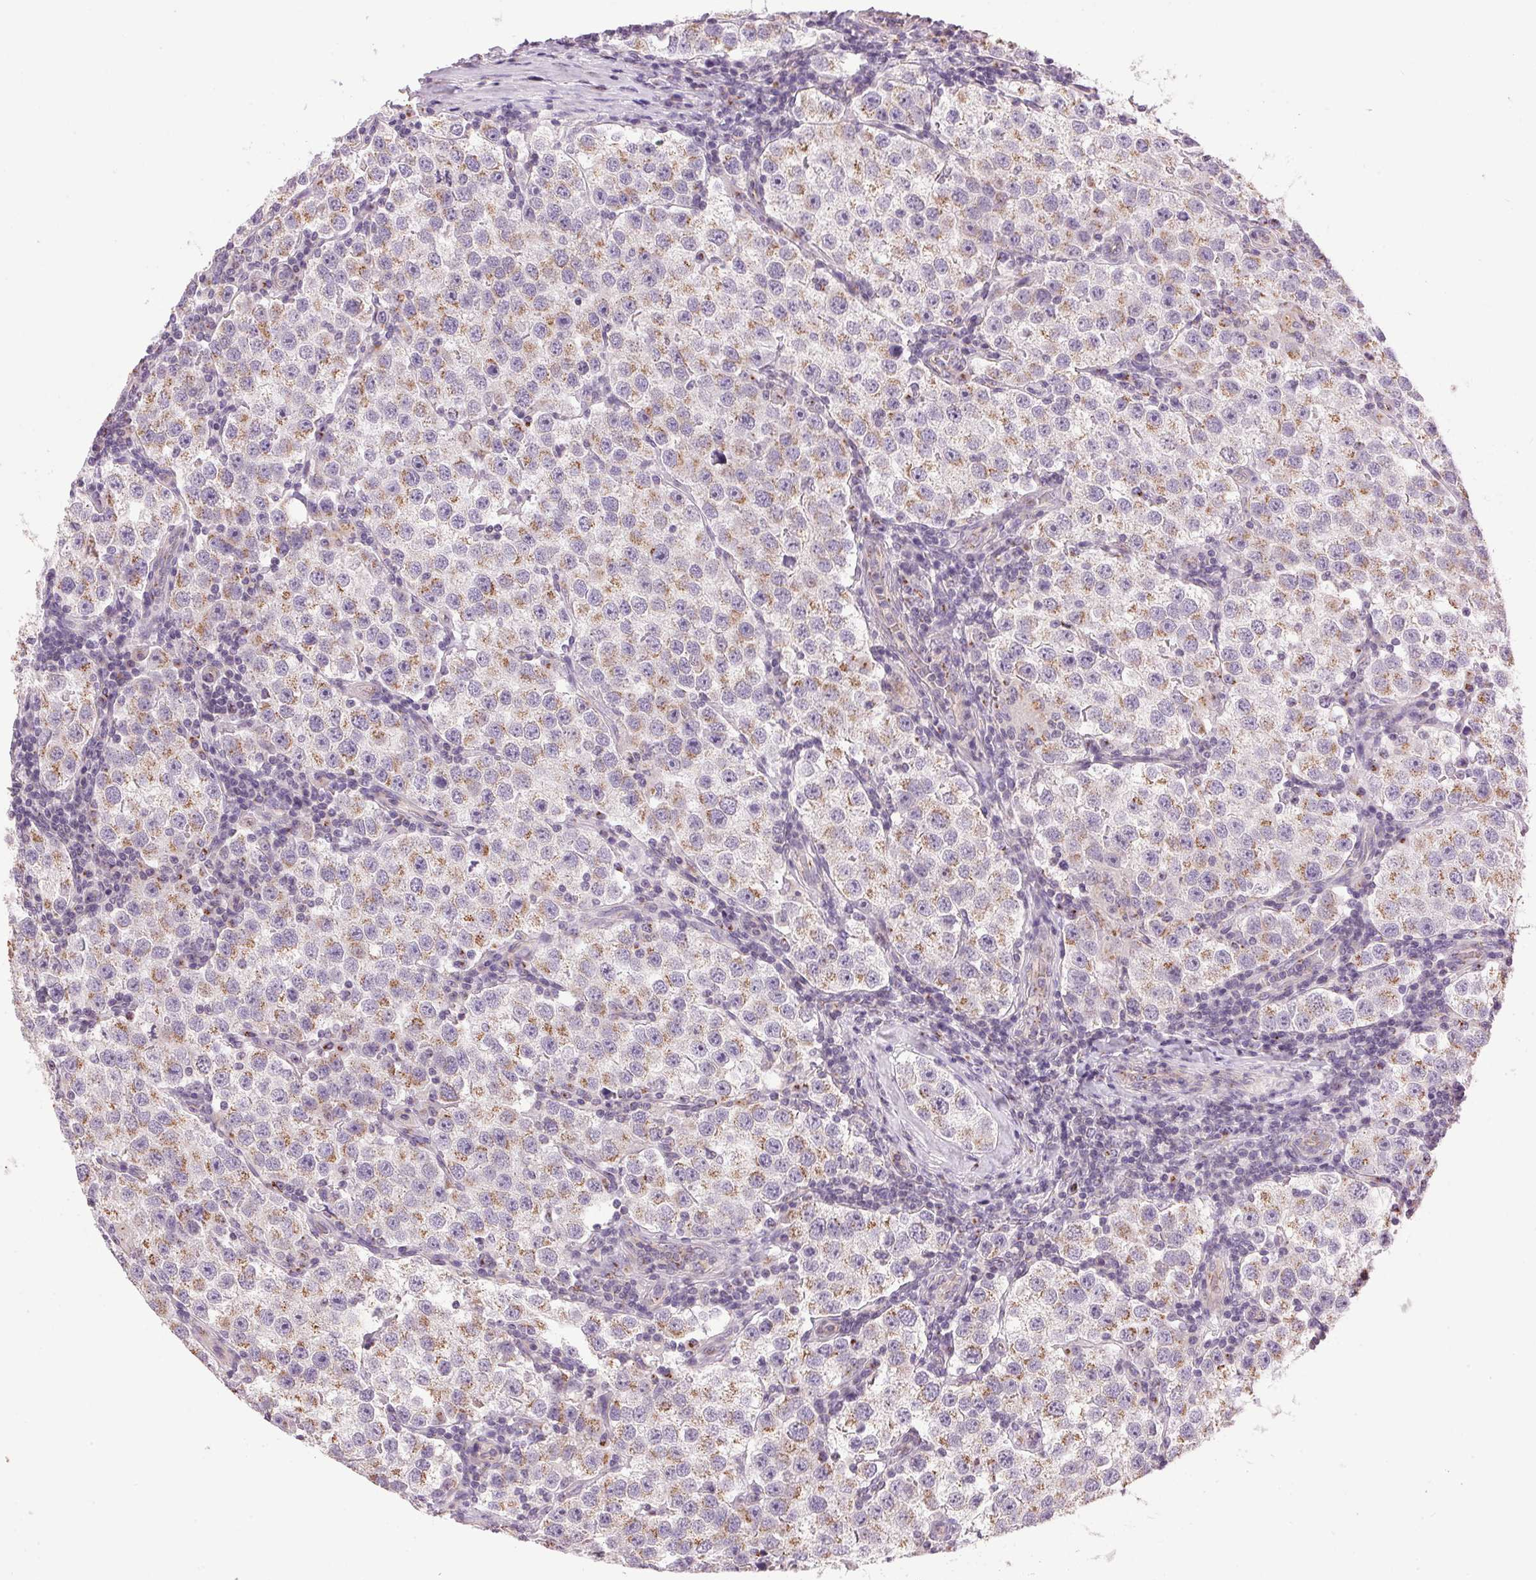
{"staining": {"intensity": "moderate", "quantity": "25%-75%", "location": "cytoplasmic/membranous"}, "tissue": "testis cancer", "cell_type": "Tumor cells", "image_type": "cancer", "snomed": [{"axis": "morphology", "description": "Seminoma, NOS"}, {"axis": "topography", "description": "Testis"}], "caption": "Testis cancer (seminoma) stained for a protein (brown) exhibits moderate cytoplasmic/membranous positive staining in about 25%-75% of tumor cells.", "gene": "GOLPH3", "patient": {"sex": "male", "age": 37}}